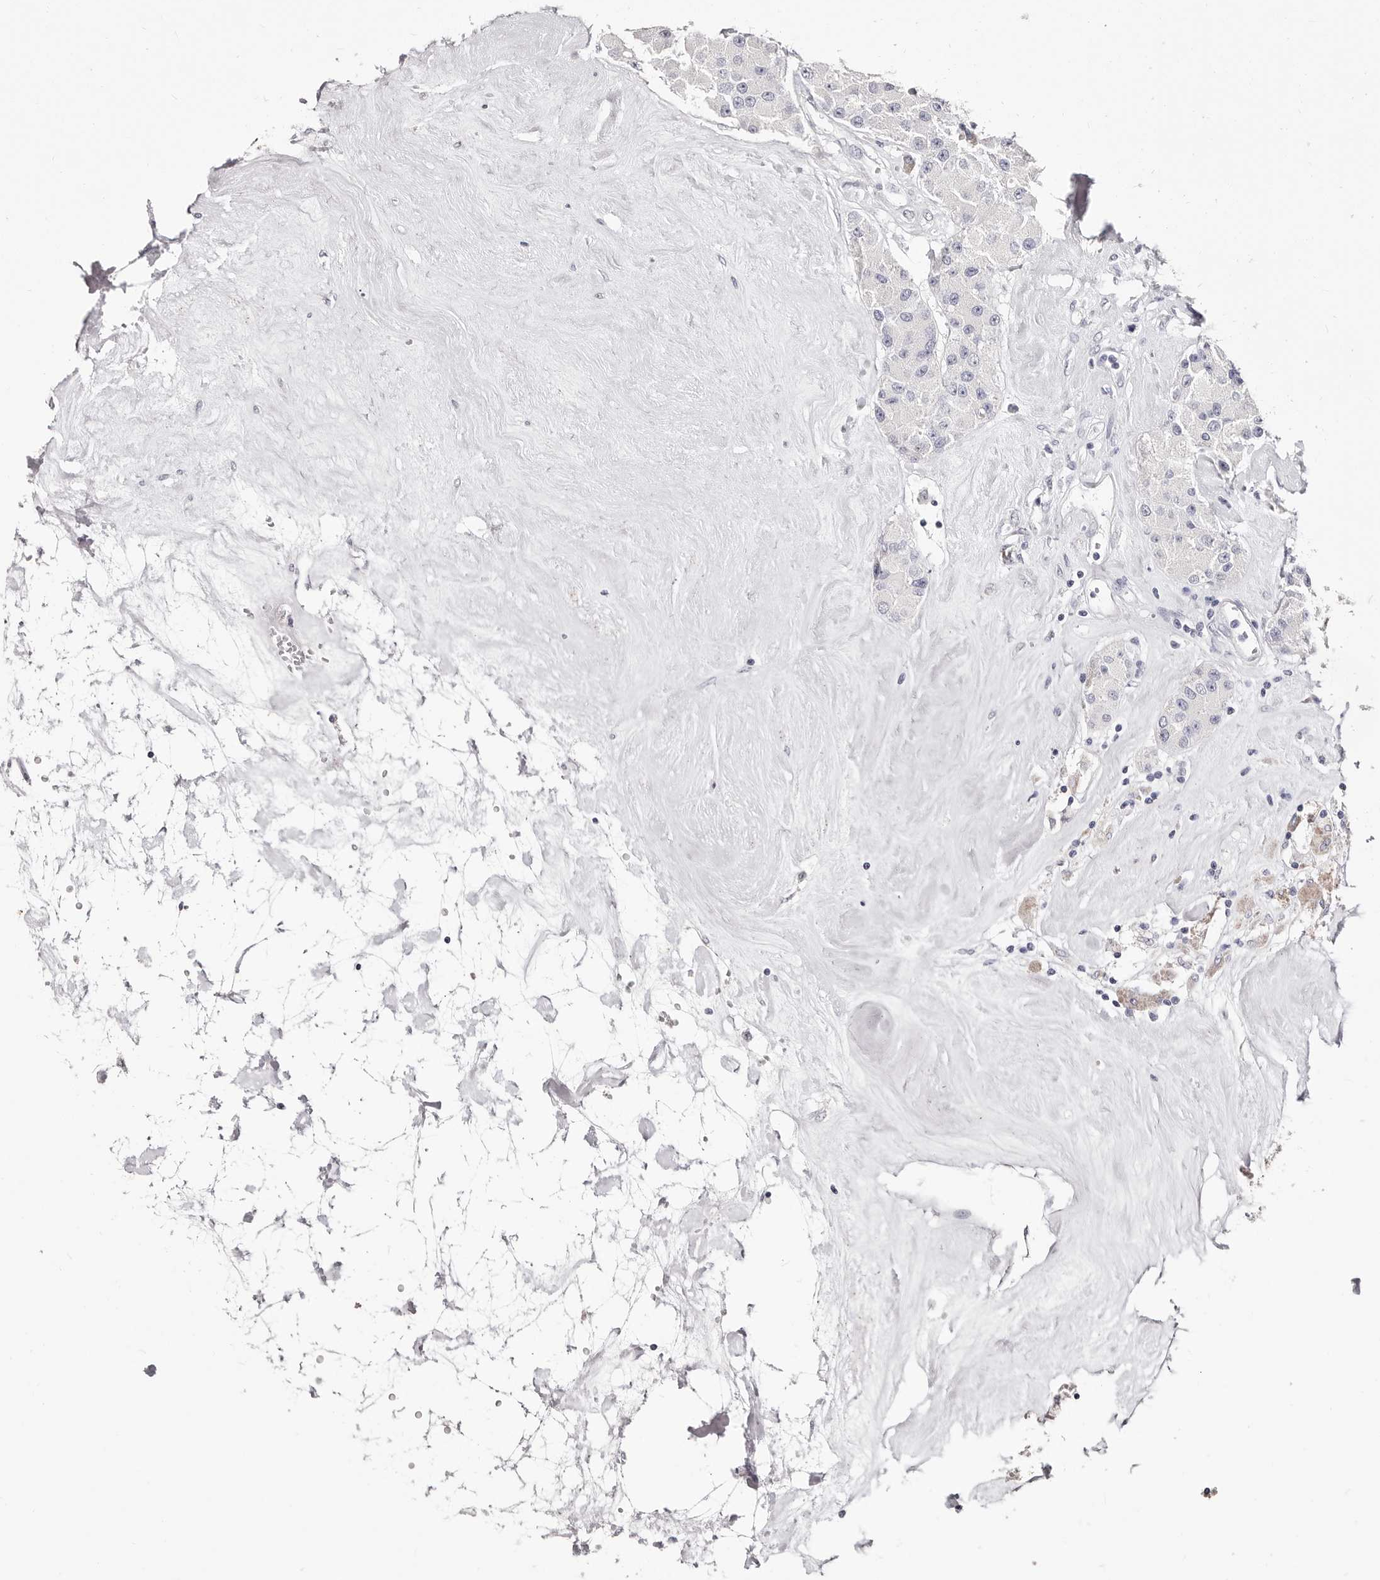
{"staining": {"intensity": "negative", "quantity": "none", "location": "none"}, "tissue": "carcinoid", "cell_type": "Tumor cells", "image_type": "cancer", "snomed": [{"axis": "morphology", "description": "Carcinoid, malignant, NOS"}, {"axis": "topography", "description": "Pancreas"}], "caption": "This is an IHC photomicrograph of malignant carcinoid. There is no staining in tumor cells.", "gene": "PF4", "patient": {"sex": "male", "age": 41}}